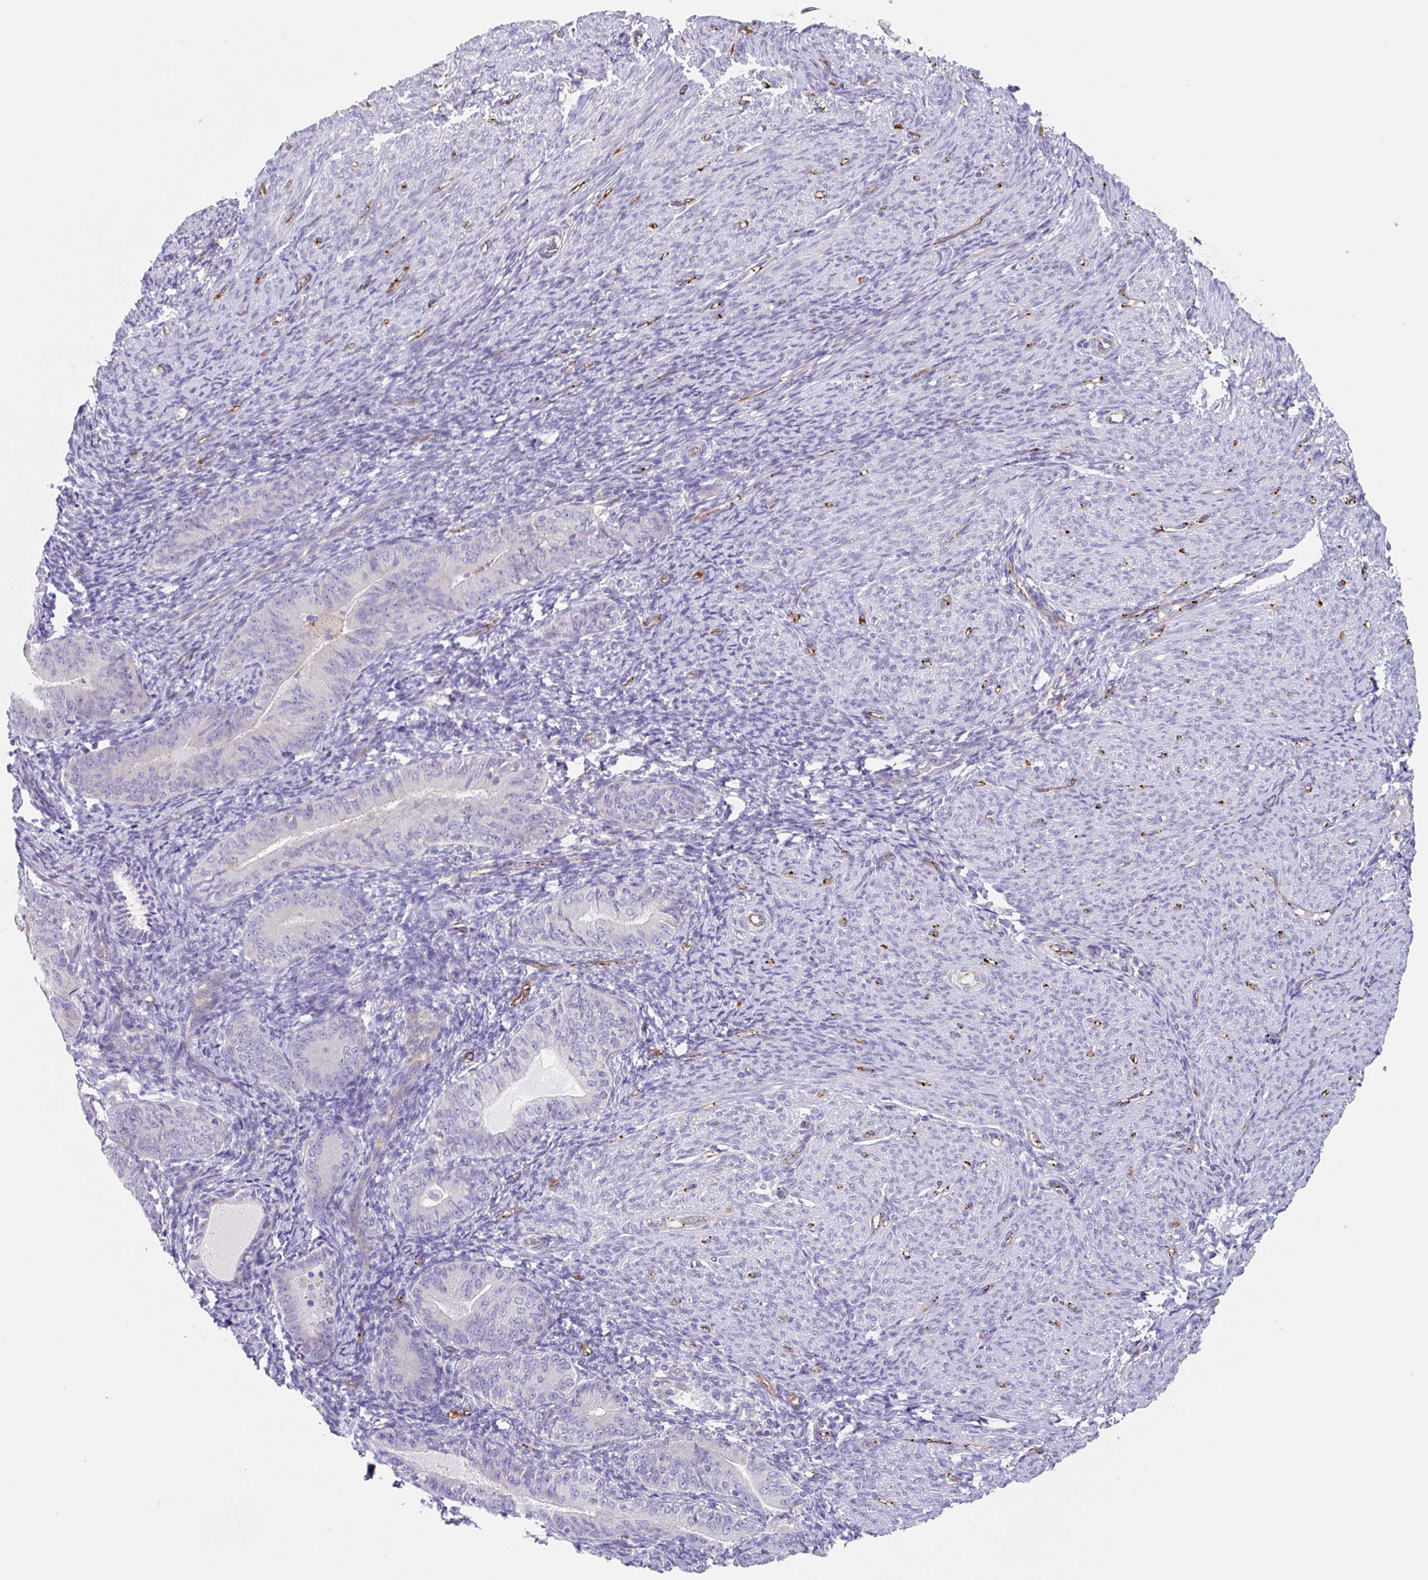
{"staining": {"intensity": "negative", "quantity": "none", "location": "none"}, "tissue": "endometrial cancer", "cell_type": "Tumor cells", "image_type": "cancer", "snomed": [{"axis": "morphology", "description": "Adenocarcinoma, NOS"}, {"axis": "topography", "description": "Endometrium"}], "caption": "This is a histopathology image of IHC staining of endometrial cancer (adenocarcinoma), which shows no expression in tumor cells.", "gene": "EHD4", "patient": {"sex": "female", "age": 57}}